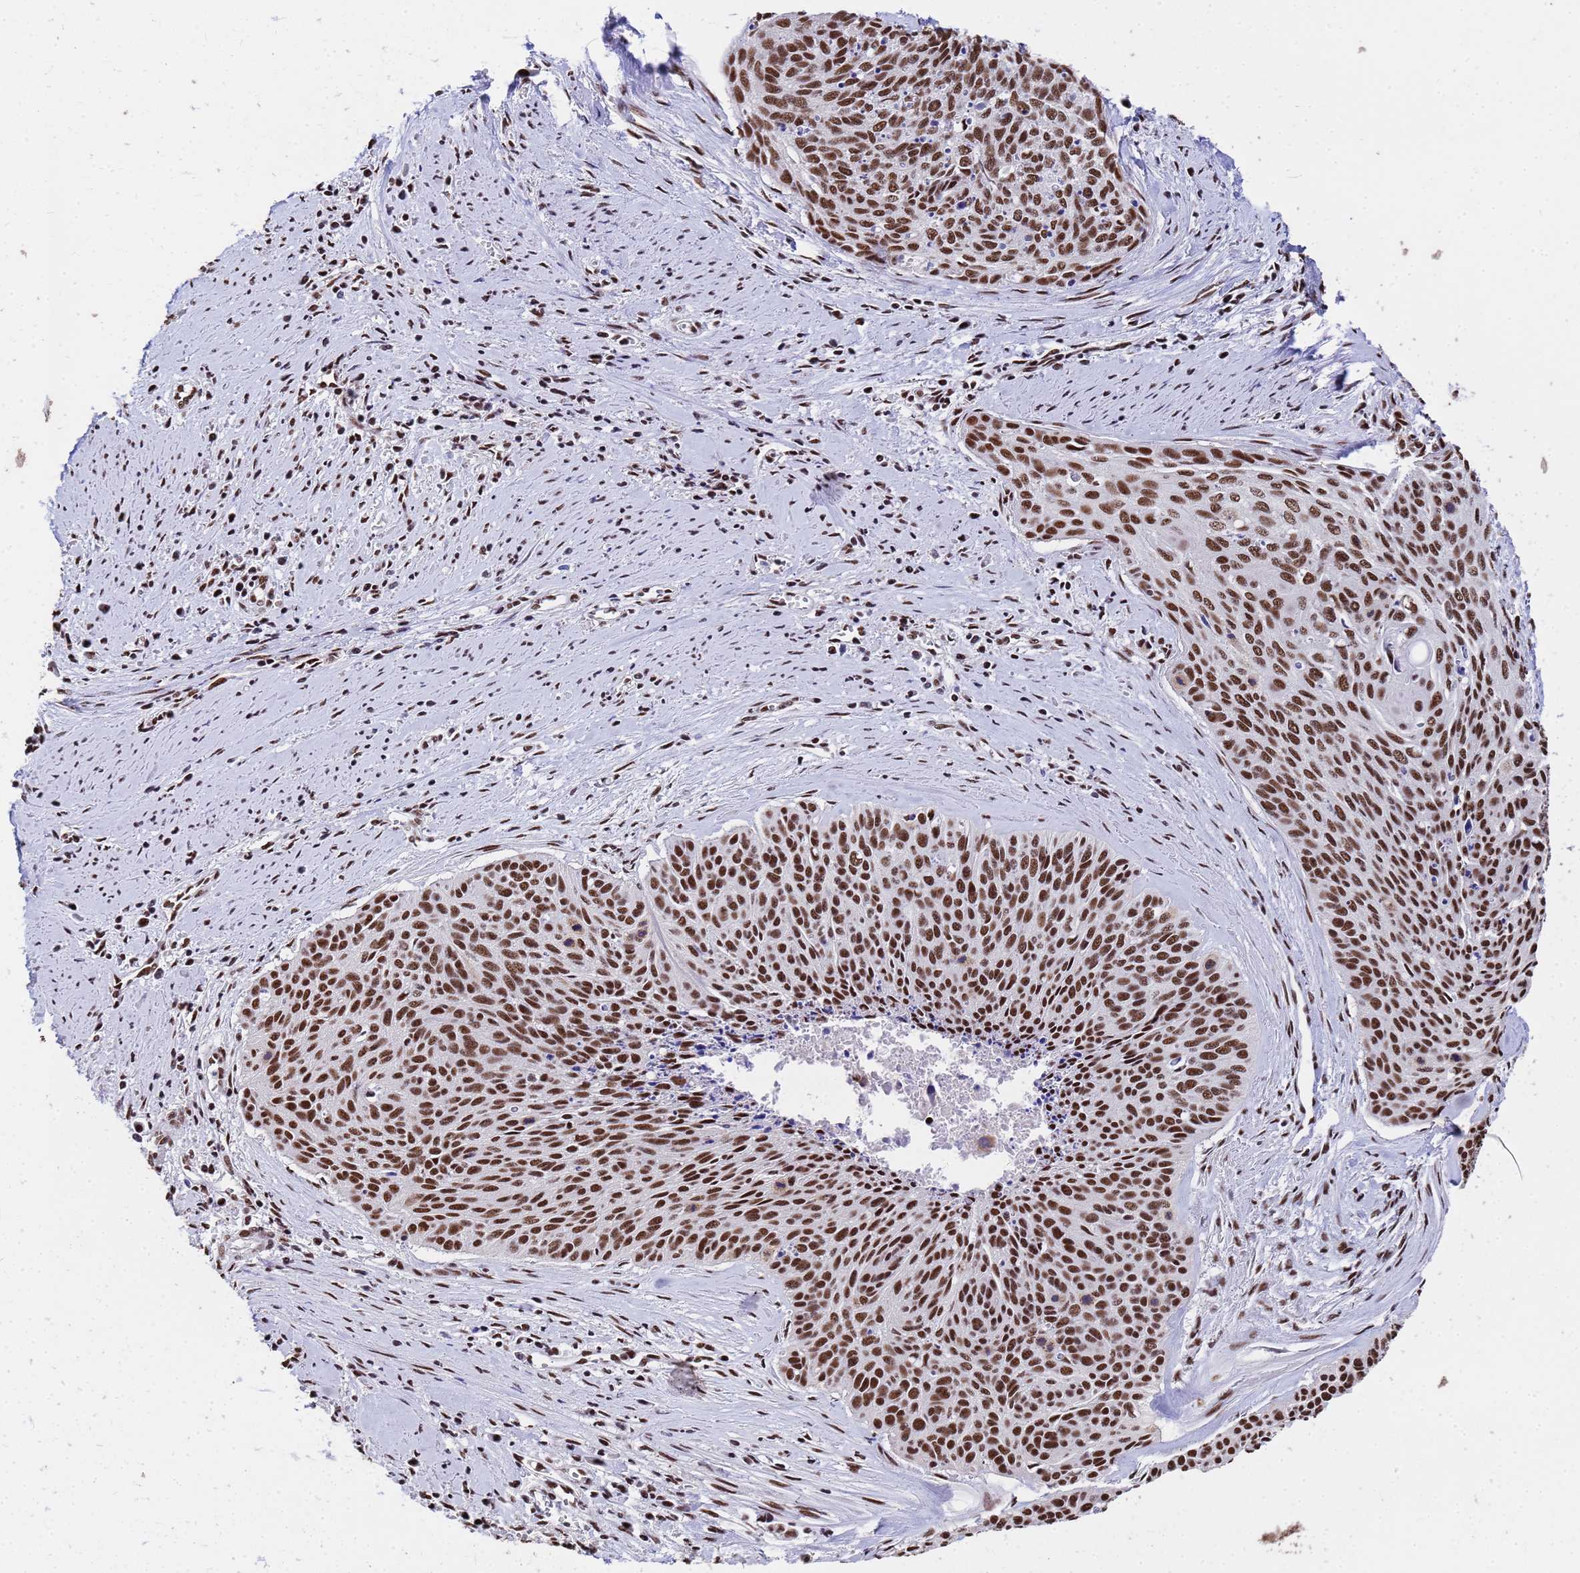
{"staining": {"intensity": "strong", "quantity": ">75%", "location": "nuclear"}, "tissue": "cervical cancer", "cell_type": "Tumor cells", "image_type": "cancer", "snomed": [{"axis": "morphology", "description": "Squamous cell carcinoma, NOS"}, {"axis": "topography", "description": "Cervix"}], "caption": "Human cervical cancer stained for a protein (brown) displays strong nuclear positive staining in approximately >75% of tumor cells.", "gene": "SF3B2", "patient": {"sex": "female", "age": 55}}